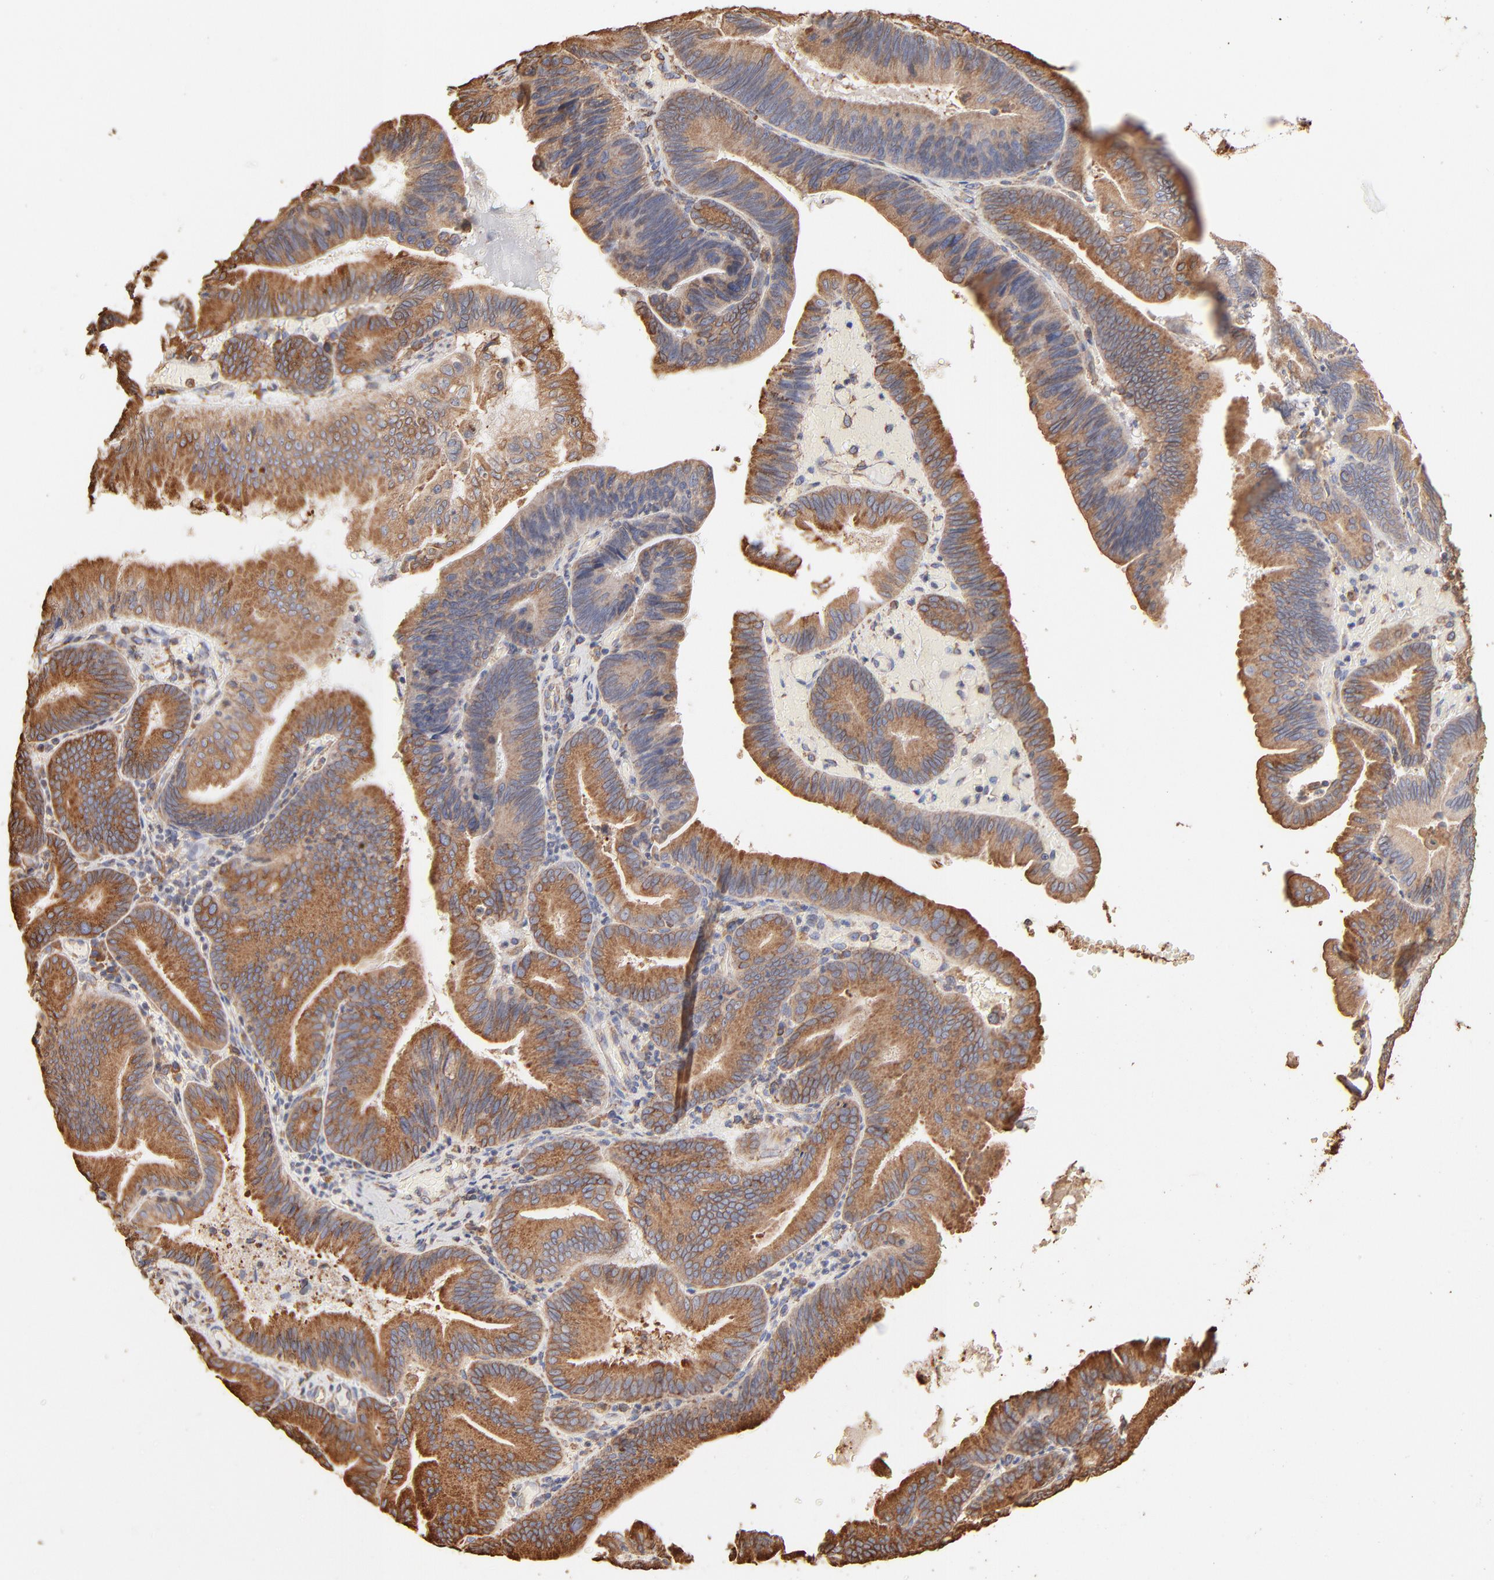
{"staining": {"intensity": "moderate", "quantity": ">75%", "location": "cytoplasmic/membranous"}, "tissue": "pancreatic cancer", "cell_type": "Tumor cells", "image_type": "cancer", "snomed": [{"axis": "morphology", "description": "Adenocarcinoma, NOS"}, {"axis": "topography", "description": "Pancreas"}], "caption": "A high-resolution histopathology image shows IHC staining of adenocarcinoma (pancreatic), which displays moderate cytoplasmic/membranous expression in approximately >75% of tumor cells. (brown staining indicates protein expression, while blue staining denotes nuclei).", "gene": "PDIA3", "patient": {"sex": "male", "age": 82}}